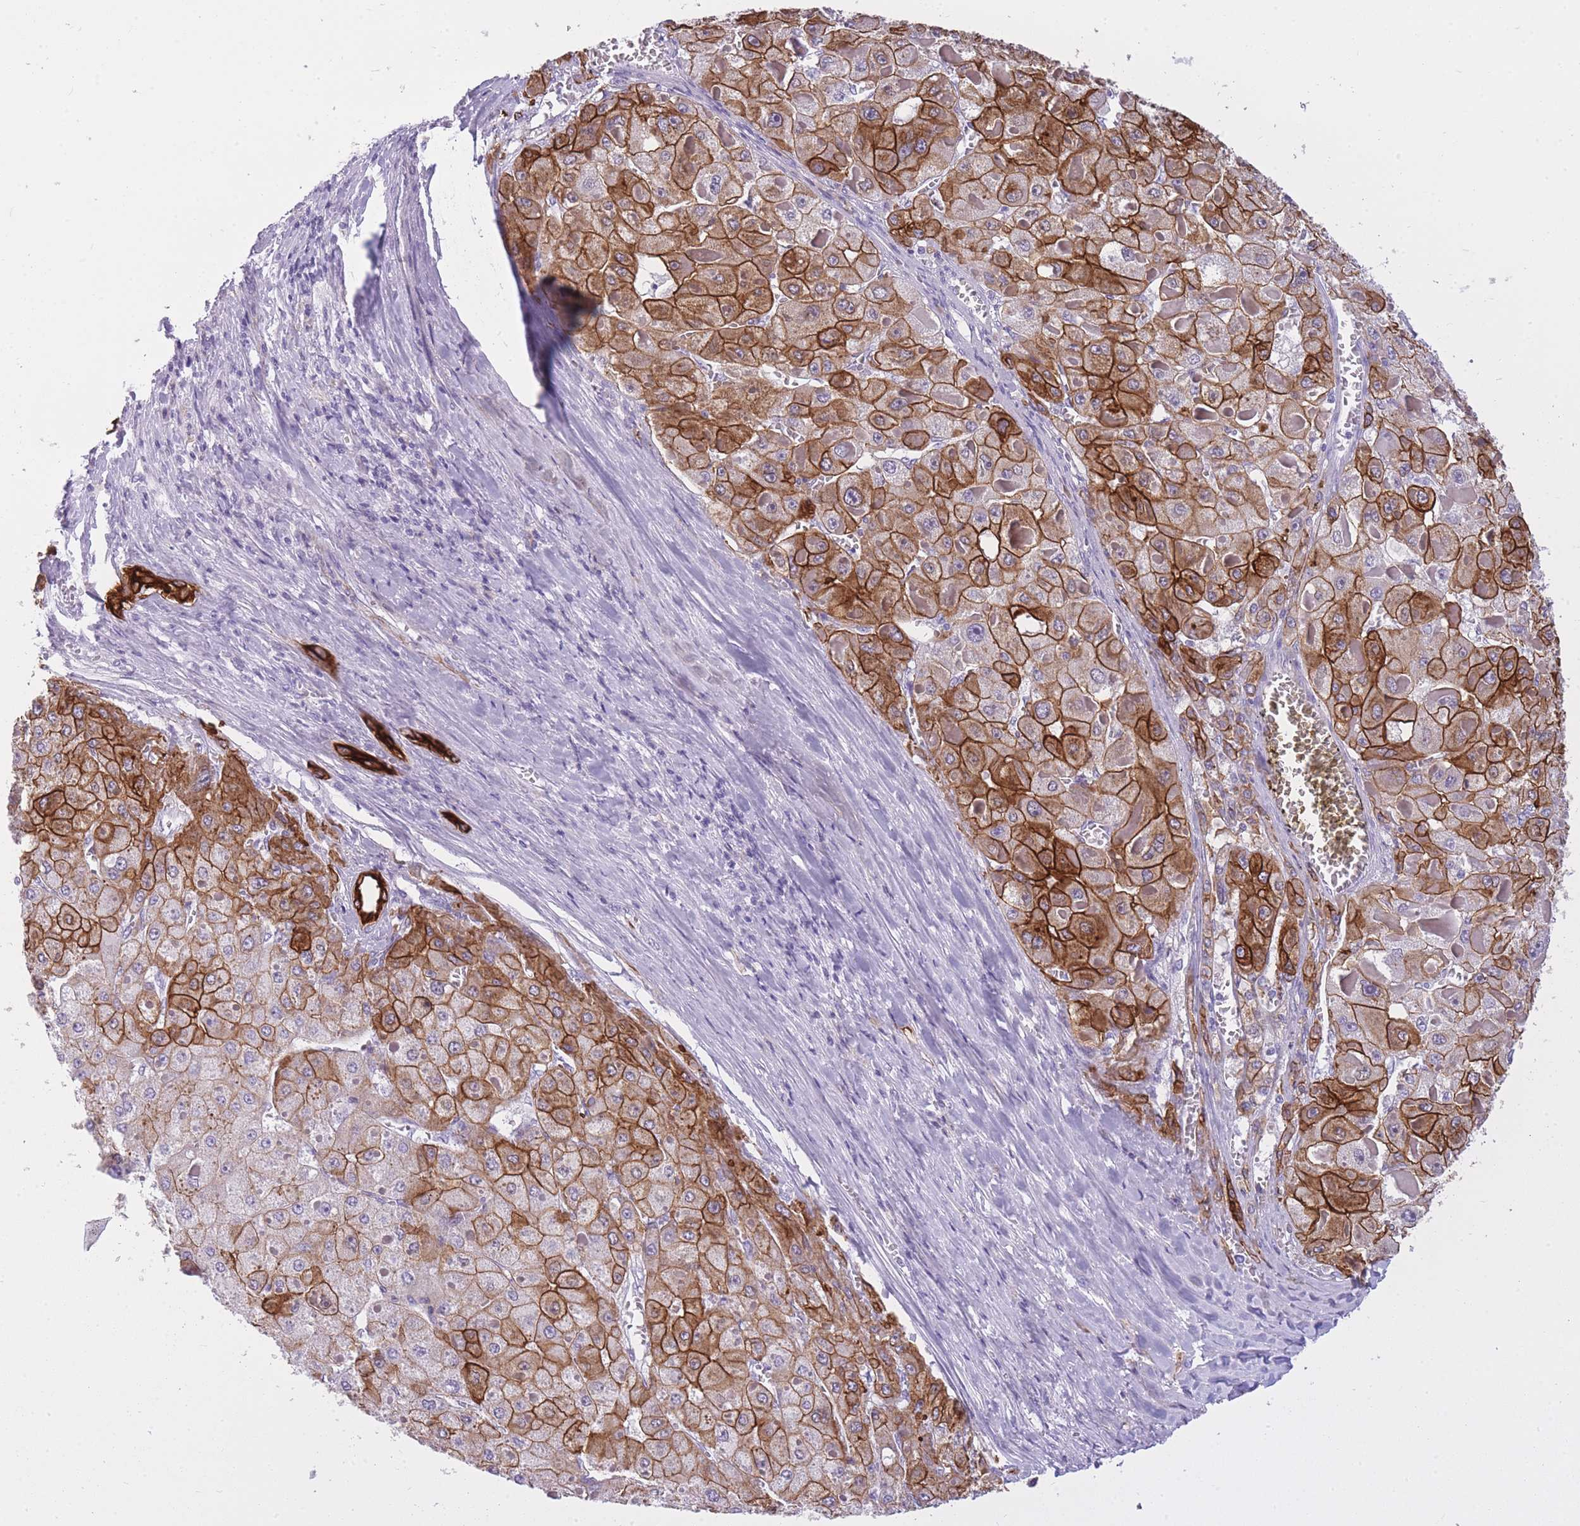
{"staining": {"intensity": "strong", "quantity": ">75%", "location": "cytoplasmic/membranous"}, "tissue": "liver cancer", "cell_type": "Tumor cells", "image_type": "cancer", "snomed": [{"axis": "morphology", "description": "Carcinoma, Hepatocellular, NOS"}, {"axis": "topography", "description": "Liver"}], "caption": "This image demonstrates IHC staining of hepatocellular carcinoma (liver), with high strong cytoplasmic/membranous staining in approximately >75% of tumor cells.", "gene": "RADX", "patient": {"sex": "female", "age": 73}}